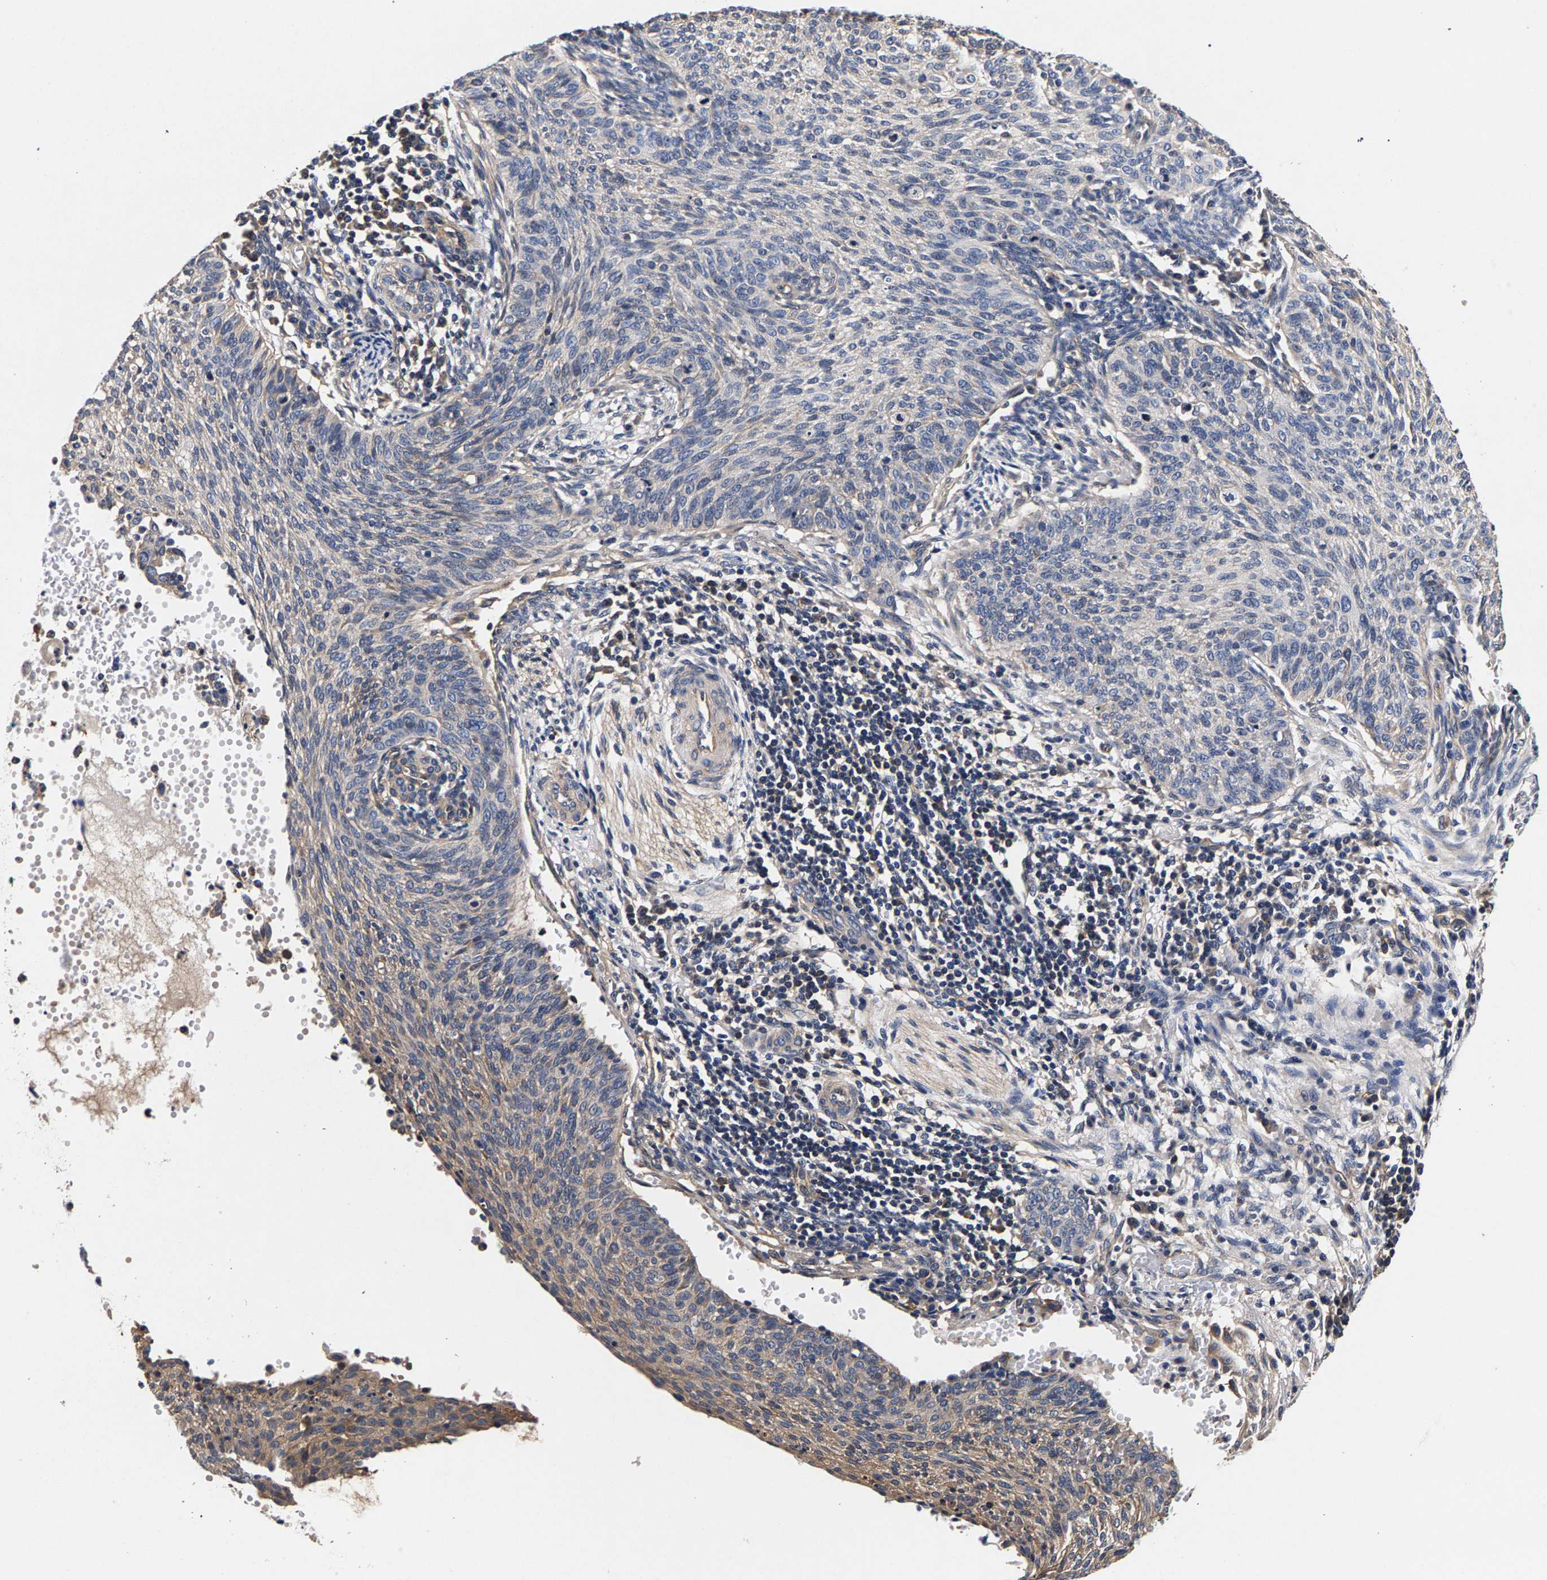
{"staining": {"intensity": "weak", "quantity": "<25%", "location": "cytoplasmic/membranous"}, "tissue": "cervical cancer", "cell_type": "Tumor cells", "image_type": "cancer", "snomed": [{"axis": "morphology", "description": "Squamous cell carcinoma, NOS"}, {"axis": "topography", "description": "Cervix"}], "caption": "Tumor cells are negative for brown protein staining in cervical cancer (squamous cell carcinoma).", "gene": "MARCHF7", "patient": {"sex": "female", "age": 70}}